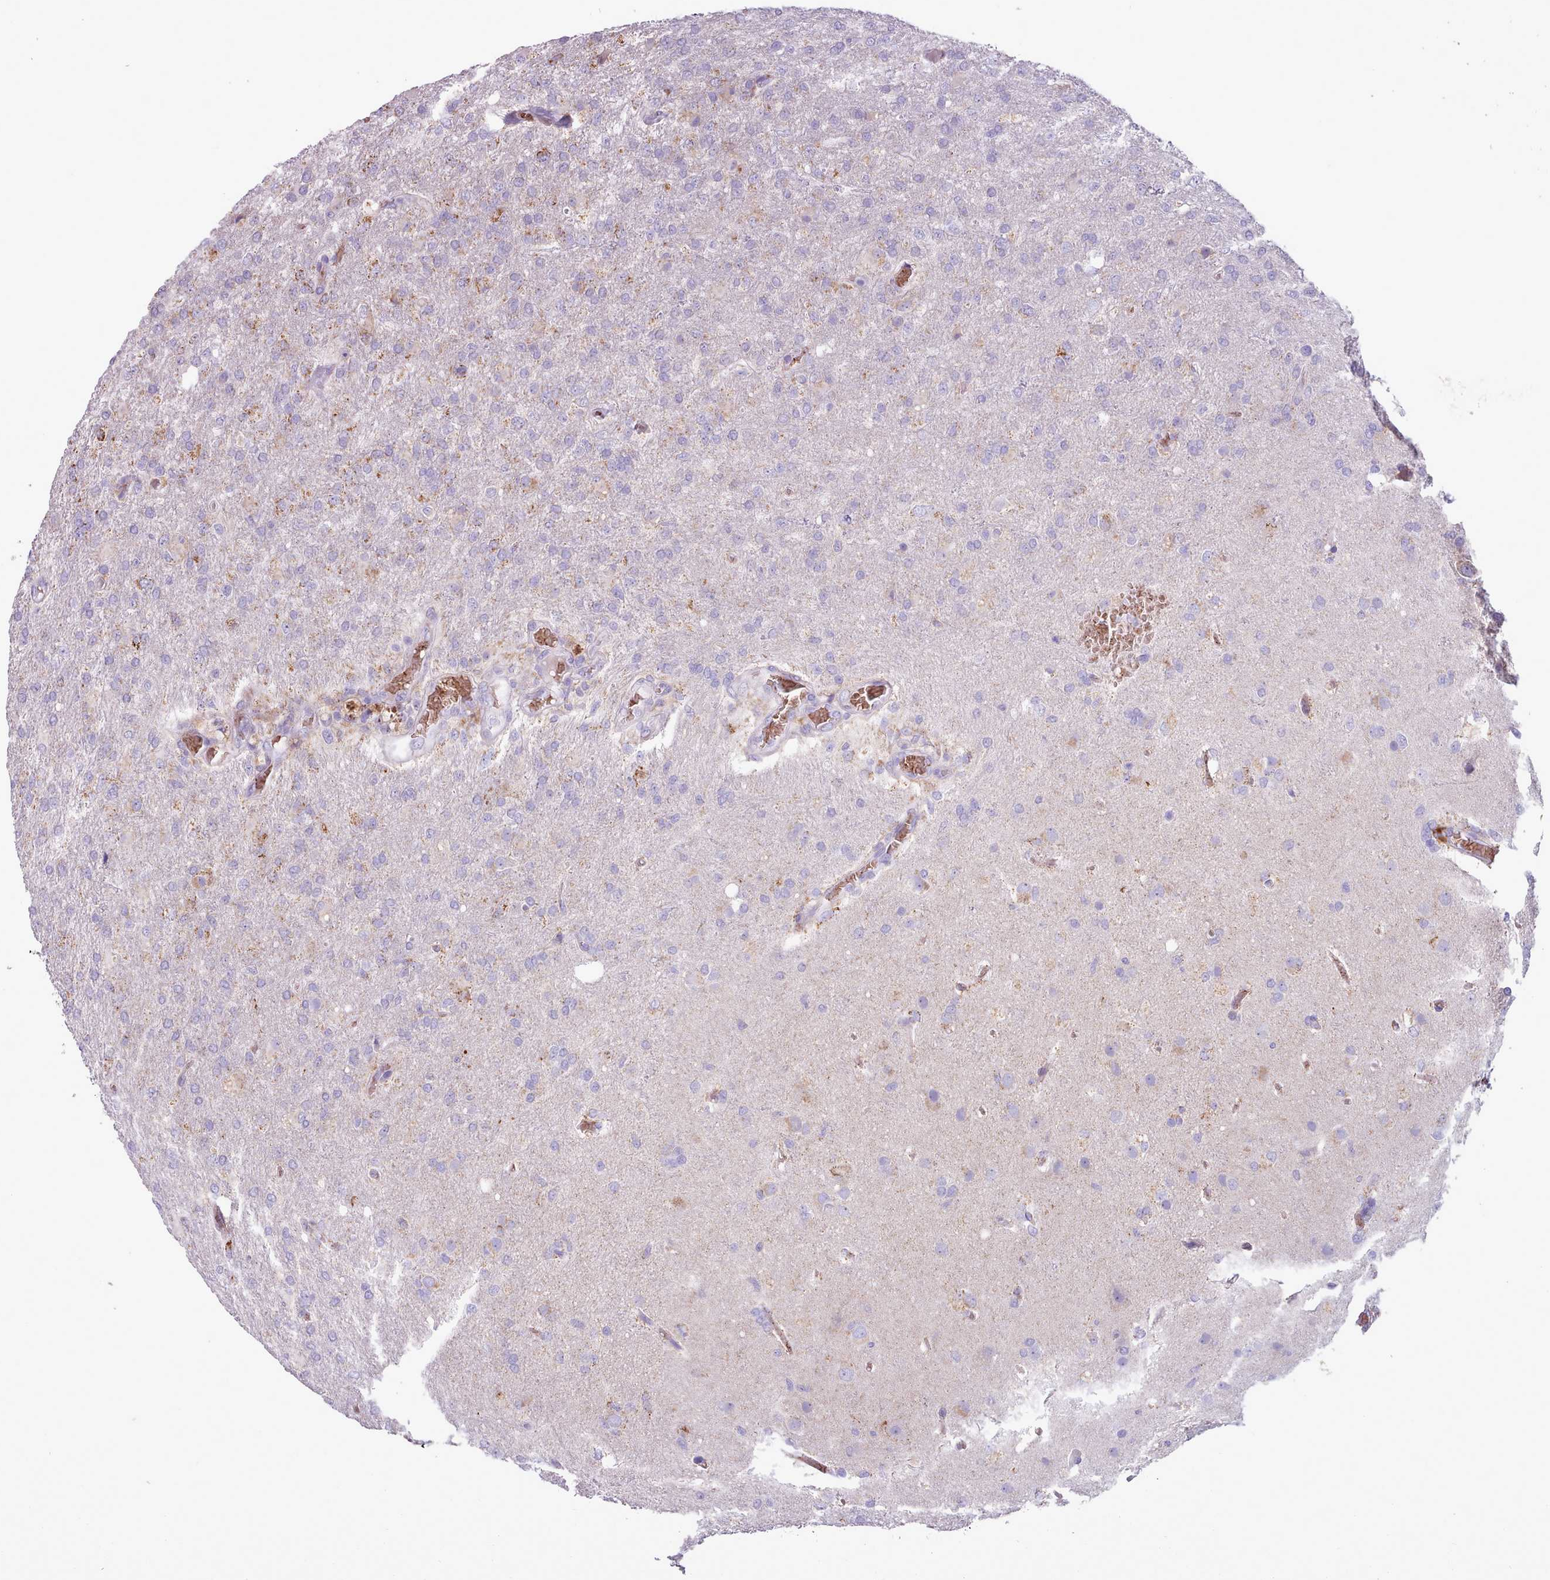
{"staining": {"intensity": "weak", "quantity": "<25%", "location": "cytoplasmic/membranous"}, "tissue": "glioma", "cell_type": "Tumor cells", "image_type": "cancer", "snomed": [{"axis": "morphology", "description": "Glioma, malignant, High grade"}, {"axis": "topography", "description": "Brain"}], "caption": "DAB (3,3'-diaminobenzidine) immunohistochemical staining of malignant high-grade glioma exhibits no significant positivity in tumor cells. (DAB immunohistochemistry with hematoxylin counter stain).", "gene": "AK4", "patient": {"sex": "female", "age": 74}}